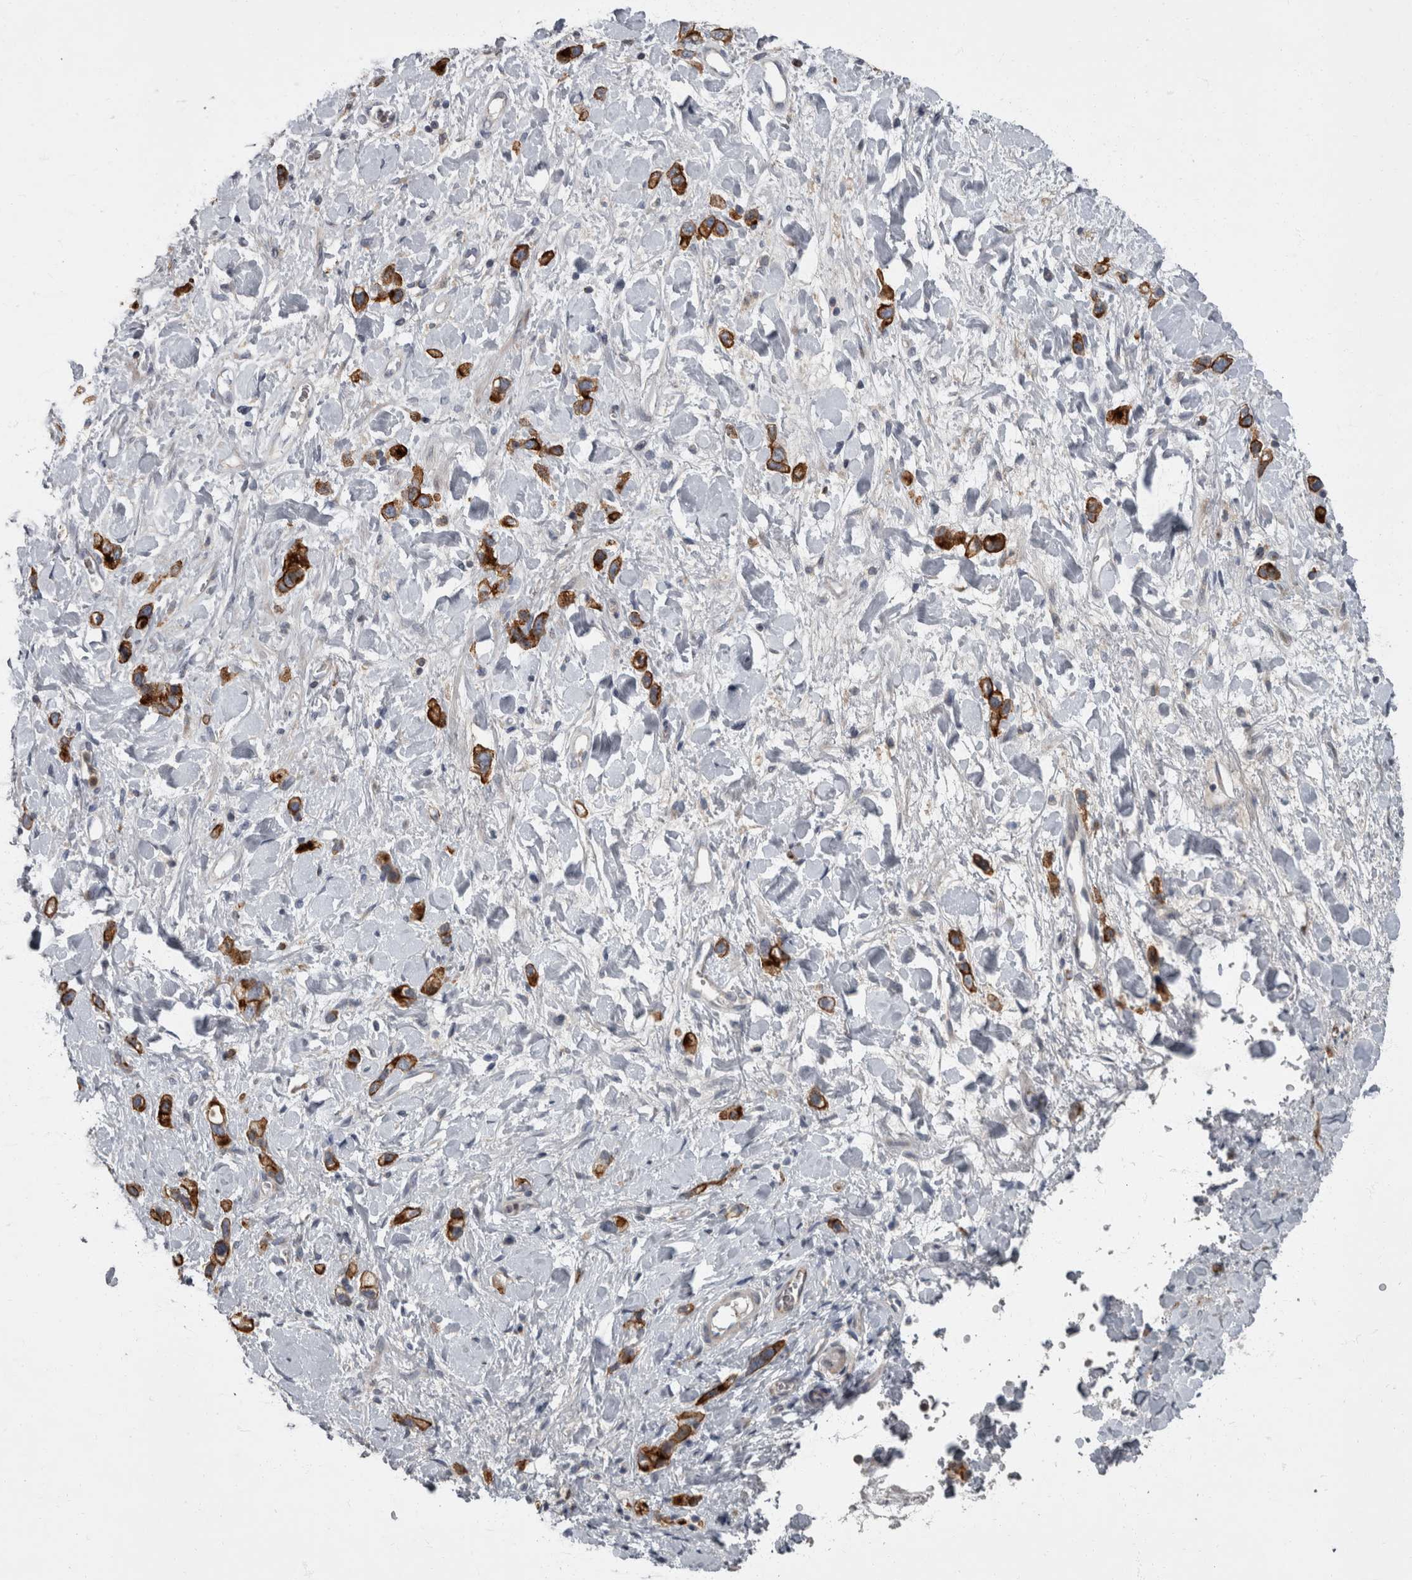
{"staining": {"intensity": "strong", "quantity": ">75%", "location": "cytoplasmic/membranous"}, "tissue": "stomach cancer", "cell_type": "Tumor cells", "image_type": "cancer", "snomed": [{"axis": "morphology", "description": "Adenocarcinoma, NOS"}, {"axis": "topography", "description": "Stomach"}], "caption": "This histopathology image reveals immunohistochemistry staining of stomach cancer, with high strong cytoplasmic/membranous staining in approximately >75% of tumor cells.", "gene": "CDC42BPG", "patient": {"sex": "female", "age": 65}}